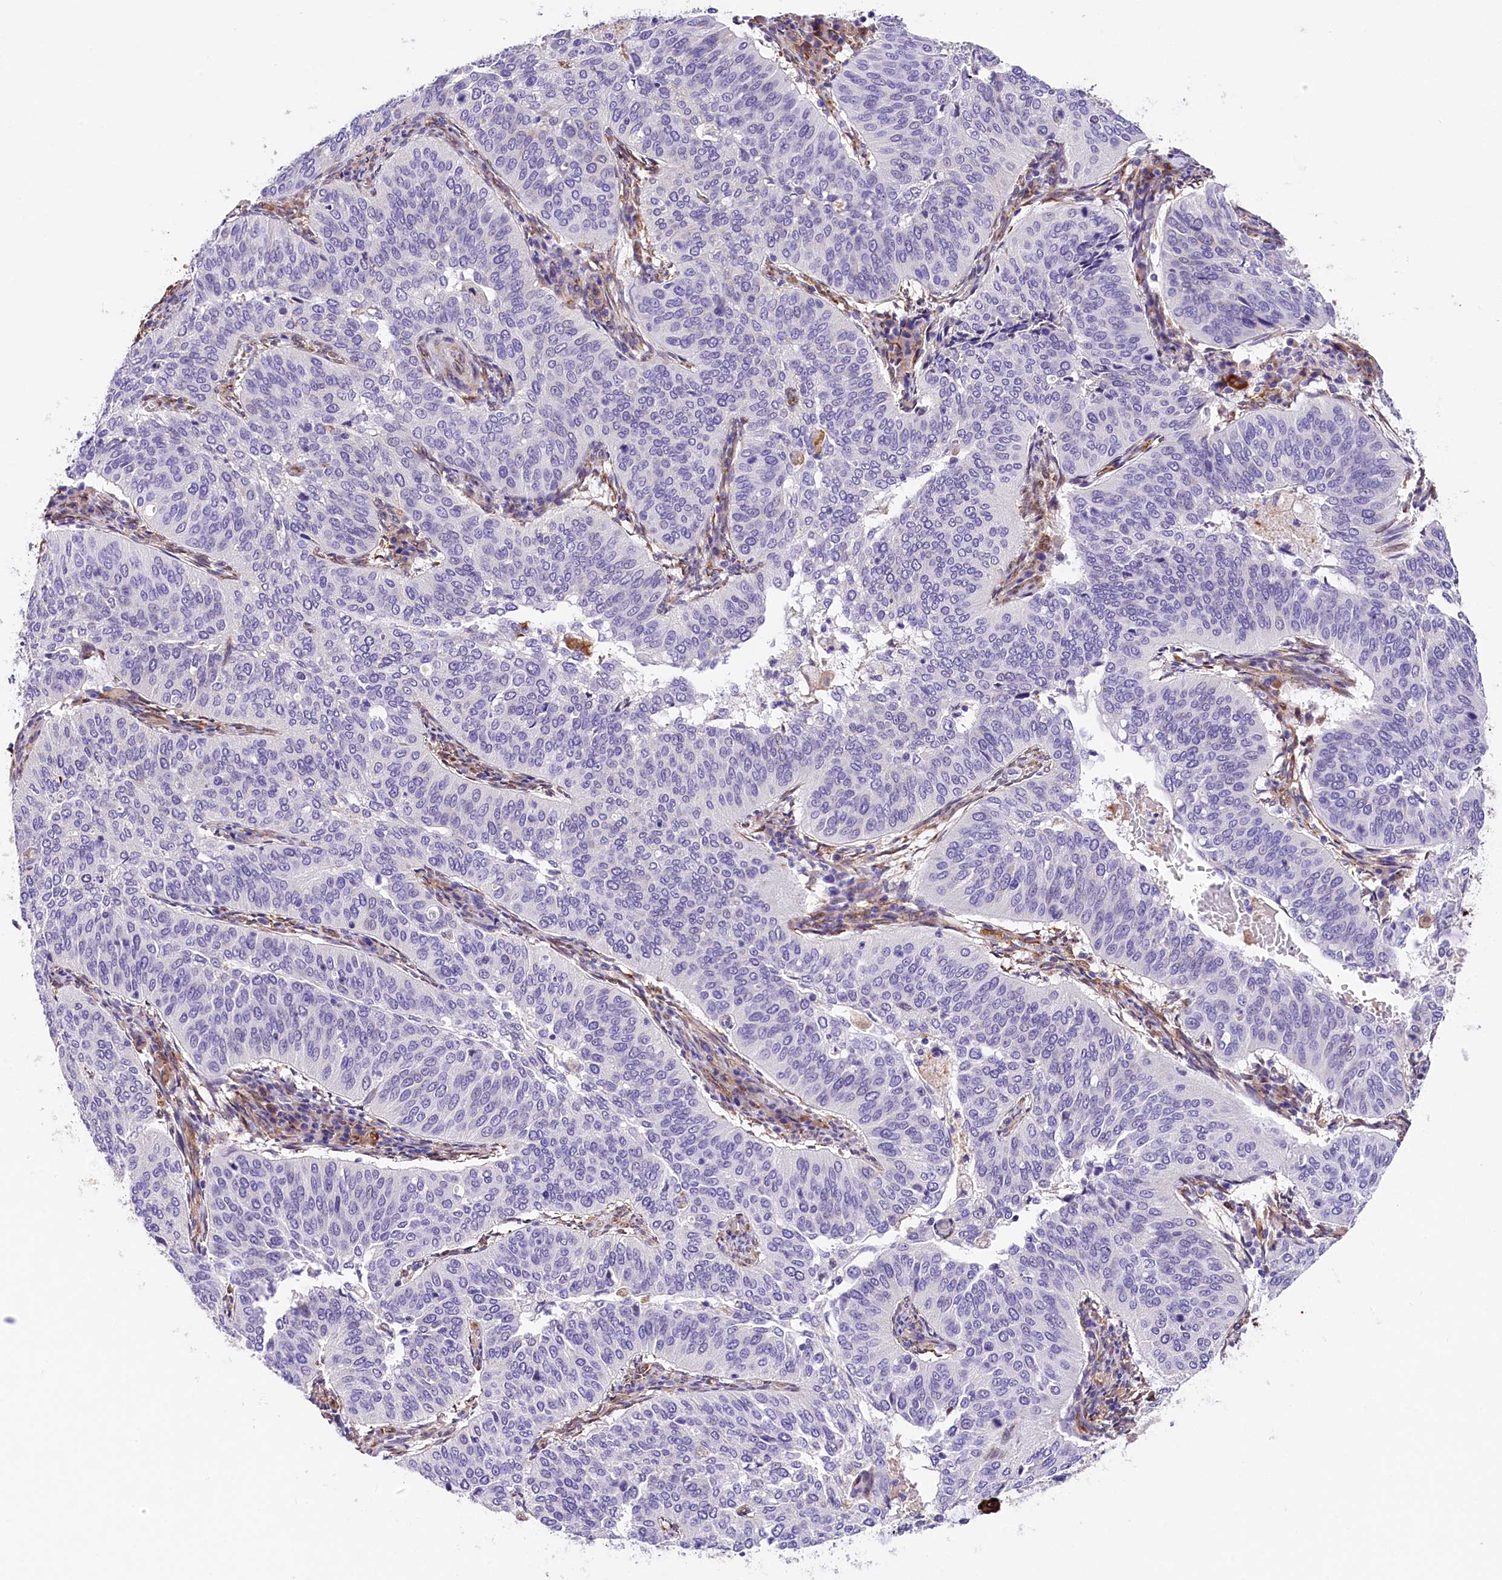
{"staining": {"intensity": "negative", "quantity": "none", "location": "none"}, "tissue": "cervical cancer", "cell_type": "Tumor cells", "image_type": "cancer", "snomed": [{"axis": "morphology", "description": "Normal tissue, NOS"}, {"axis": "morphology", "description": "Squamous cell carcinoma, NOS"}, {"axis": "topography", "description": "Cervix"}], "caption": "This micrograph is of cervical cancer stained with IHC to label a protein in brown with the nuclei are counter-stained blue. There is no positivity in tumor cells. The staining is performed using DAB (3,3'-diaminobenzidine) brown chromogen with nuclei counter-stained in using hematoxylin.", "gene": "ITGA1", "patient": {"sex": "female", "age": 39}}